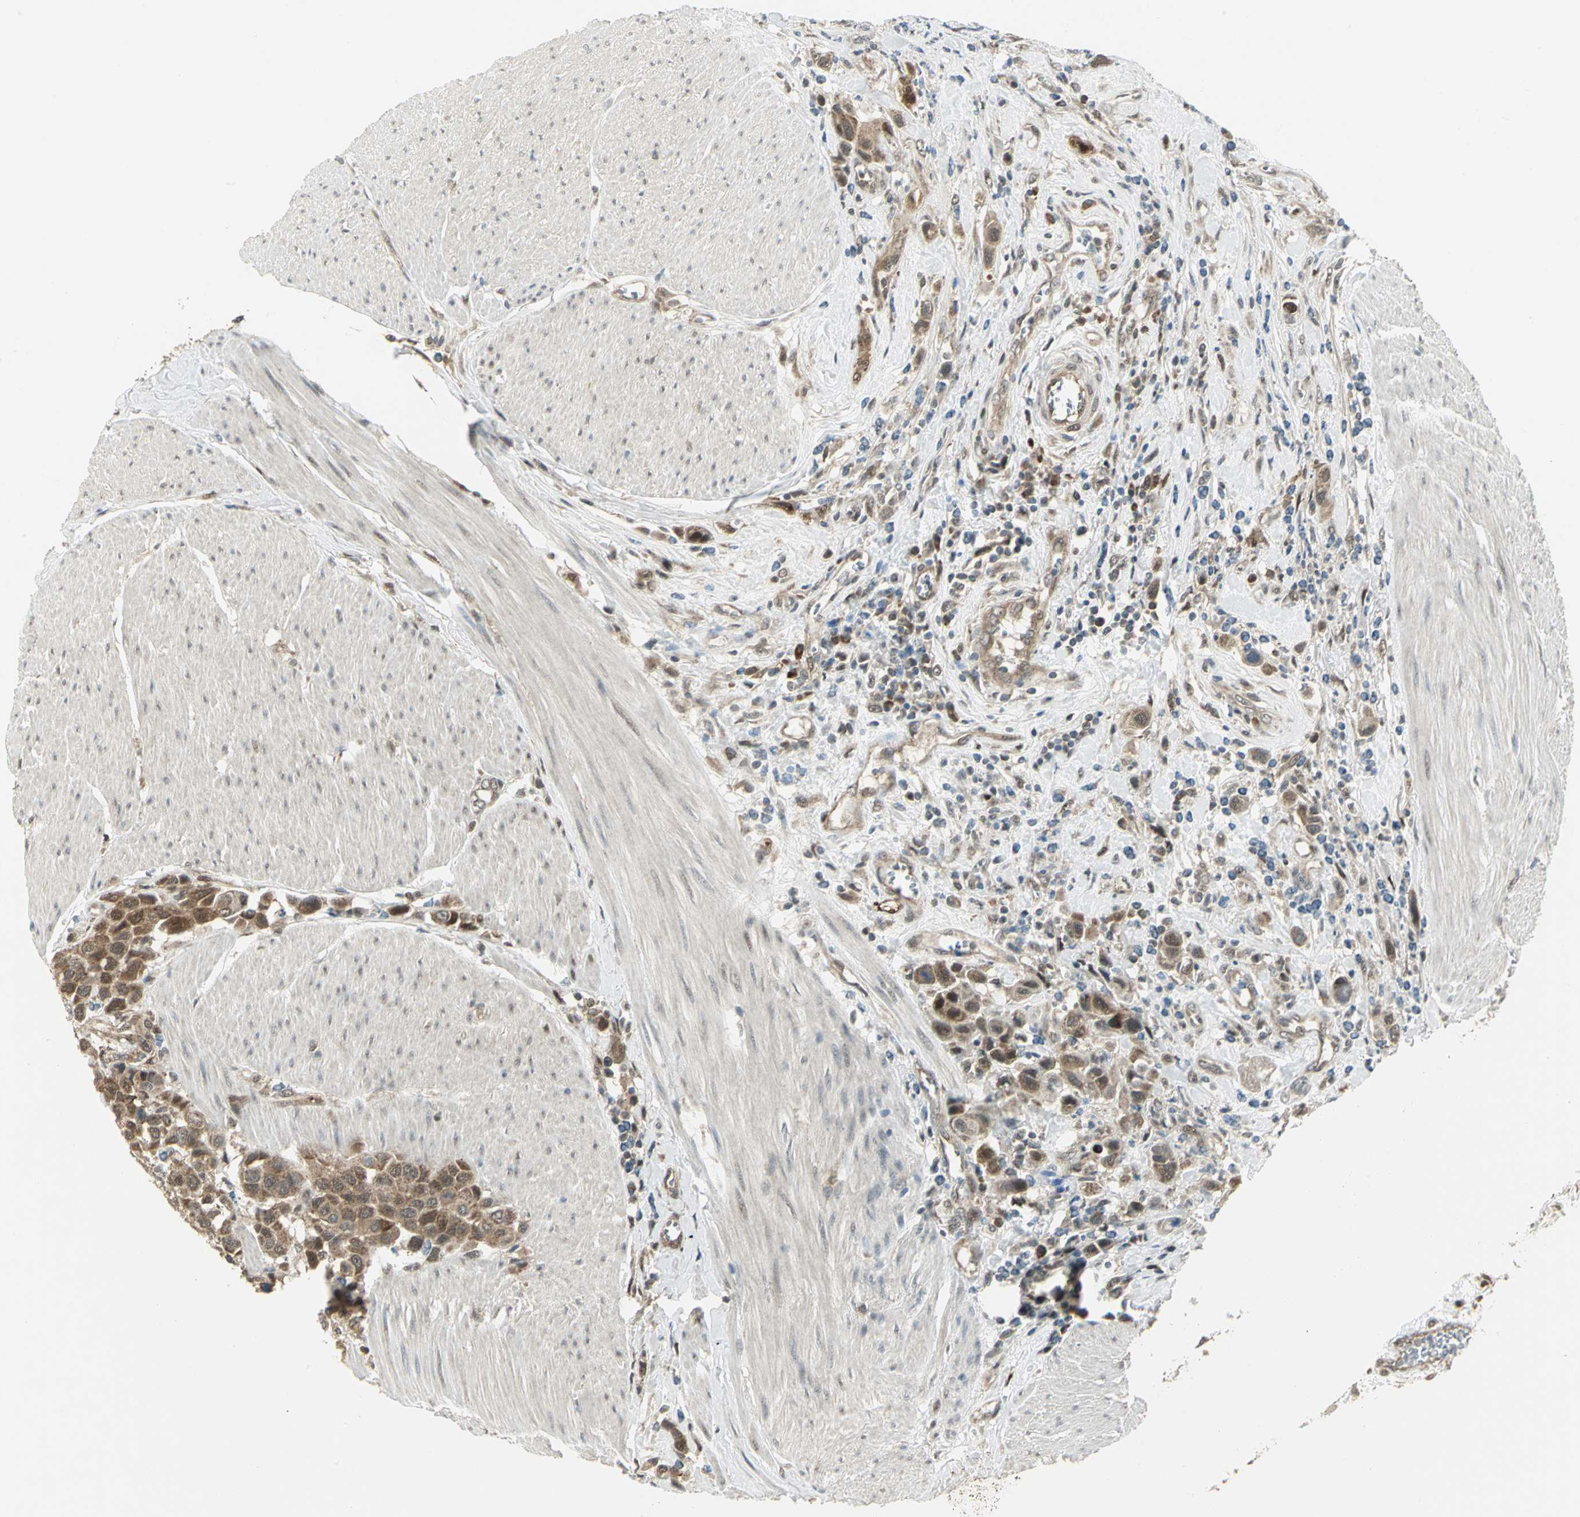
{"staining": {"intensity": "moderate", "quantity": ">75%", "location": "cytoplasmic/membranous"}, "tissue": "urothelial cancer", "cell_type": "Tumor cells", "image_type": "cancer", "snomed": [{"axis": "morphology", "description": "Urothelial carcinoma, High grade"}, {"axis": "topography", "description": "Urinary bladder"}], "caption": "IHC (DAB (3,3'-diaminobenzidine)) staining of urothelial cancer displays moderate cytoplasmic/membranous protein staining in approximately >75% of tumor cells.", "gene": "PSMC4", "patient": {"sex": "male", "age": 50}}